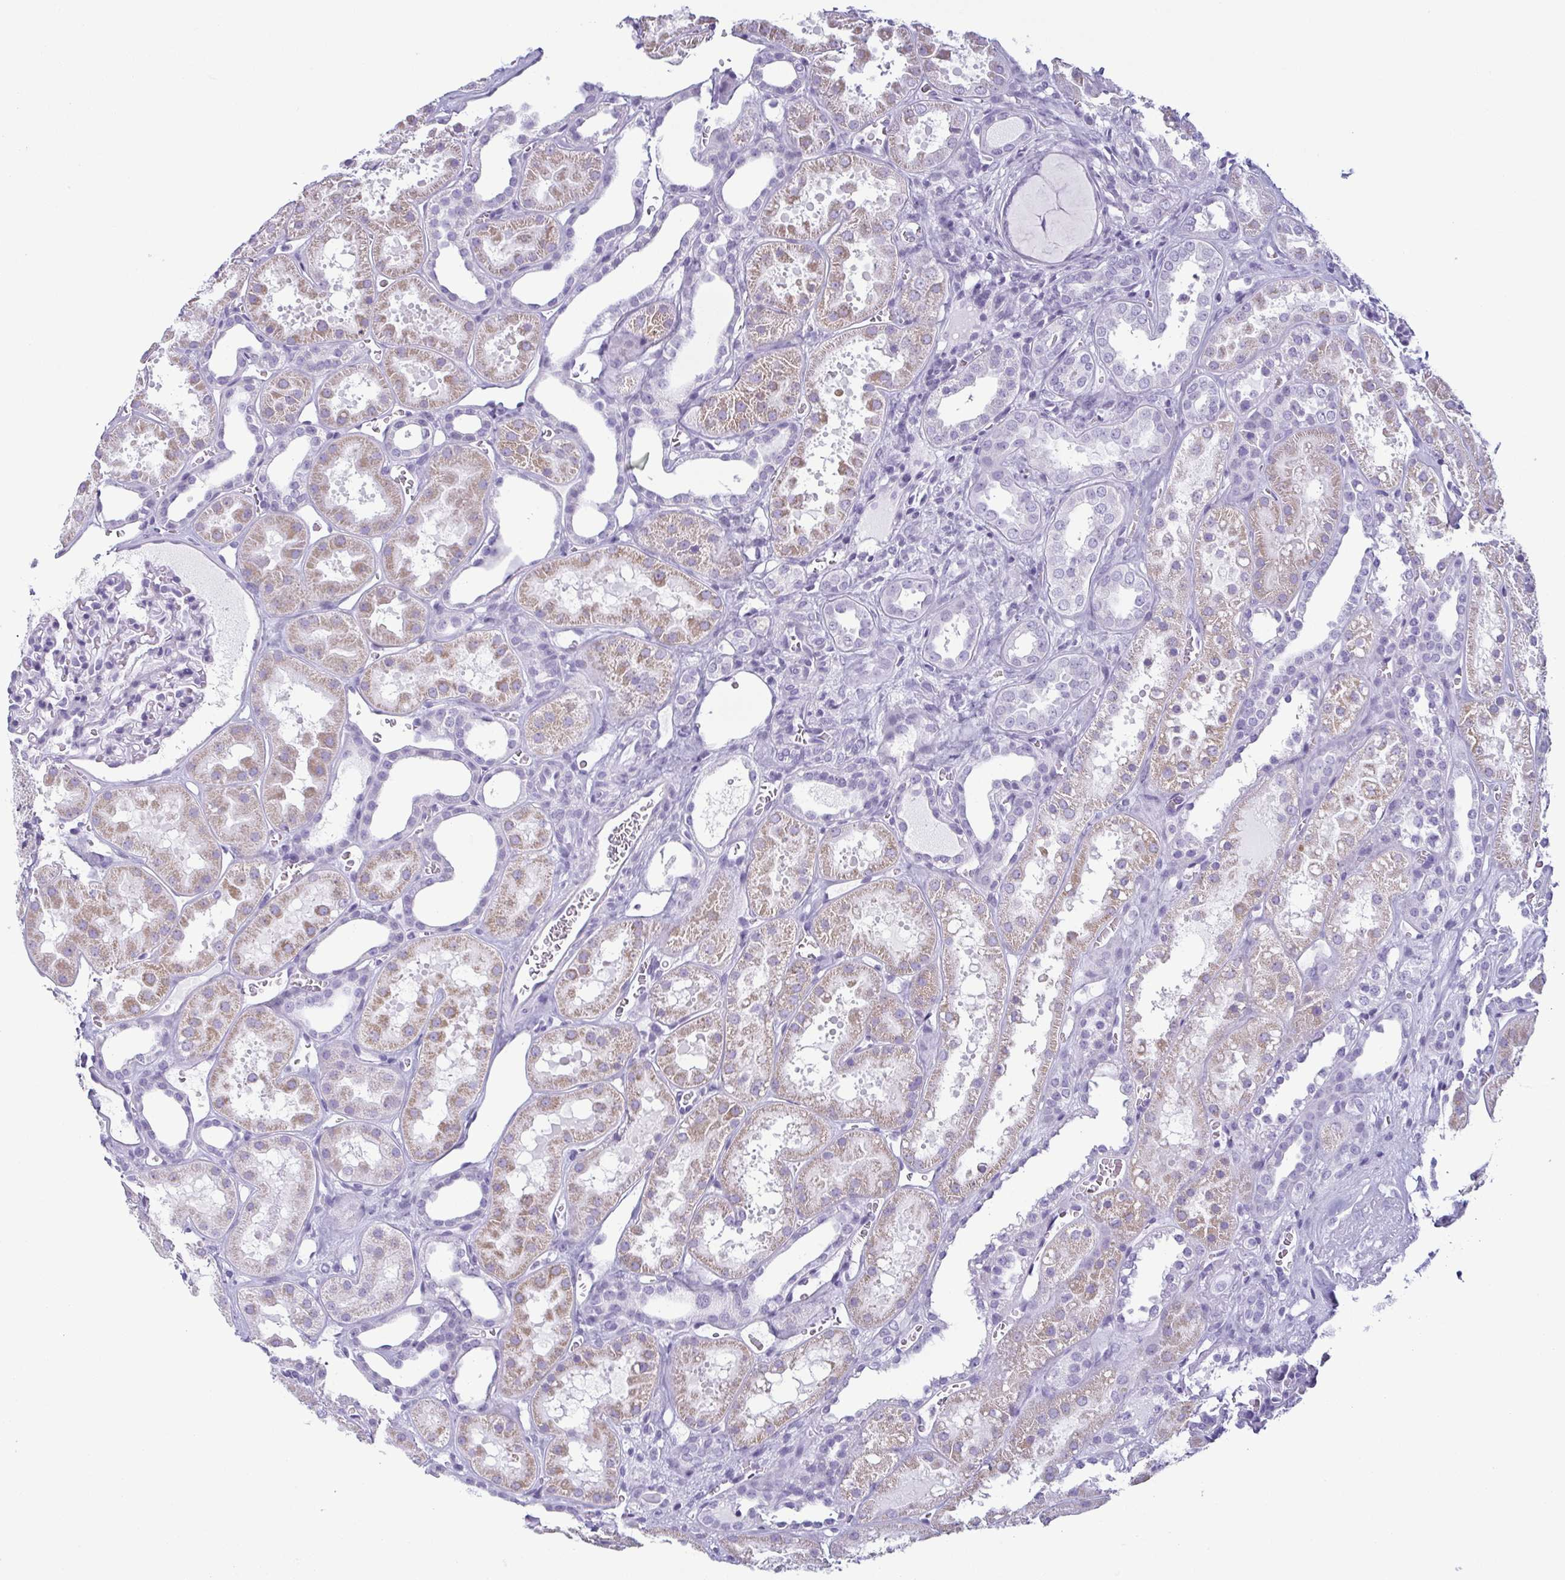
{"staining": {"intensity": "negative", "quantity": "none", "location": "none"}, "tissue": "kidney", "cell_type": "Cells in glomeruli", "image_type": "normal", "snomed": [{"axis": "morphology", "description": "Normal tissue, NOS"}, {"axis": "topography", "description": "Kidney"}], "caption": "Protein analysis of normal kidney reveals no significant positivity in cells in glomeruli.", "gene": "KRT78", "patient": {"sex": "female", "age": 41}}